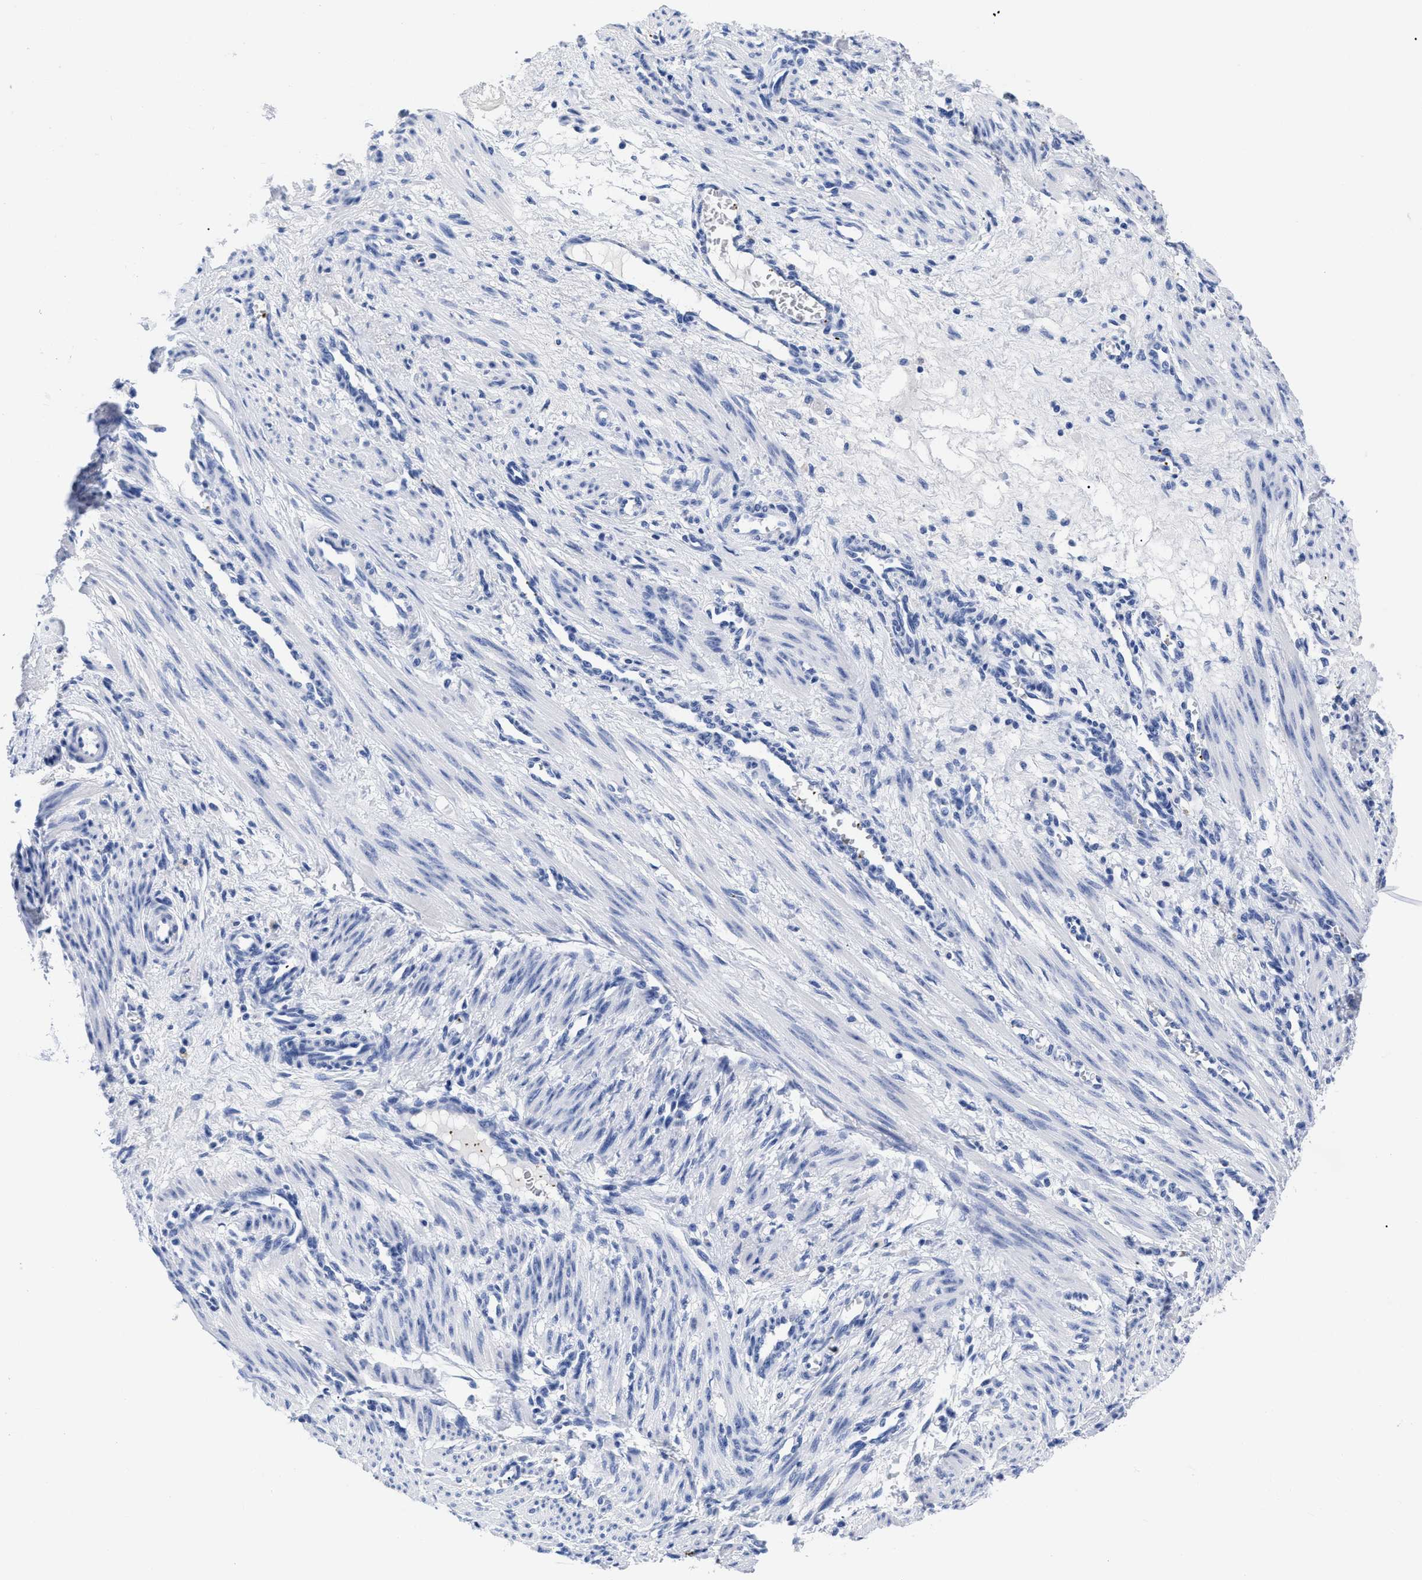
{"staining": {"intensity": "negative", "quantity": "none", "location": "none"}, "tissue": "smooth muscle", "cell_type": "Smooth muscle cells", "image_type": "normal", "snomed": [{"axis": "morphology", "description": "Normal tissue, NOS"}, {"axis": "topography", "description": "Endometrium"}], "caption": "Smooth muscle was stained to show a protein in brown. There is no significant expression in smooth muscle cells. (DAB (3,3'-diaminobenzidine) immunohistochemistry visualized using brightfield microscopy, high magnification).", "gene": "TREML1", "patient": {"sex": "female", "age": 33}}